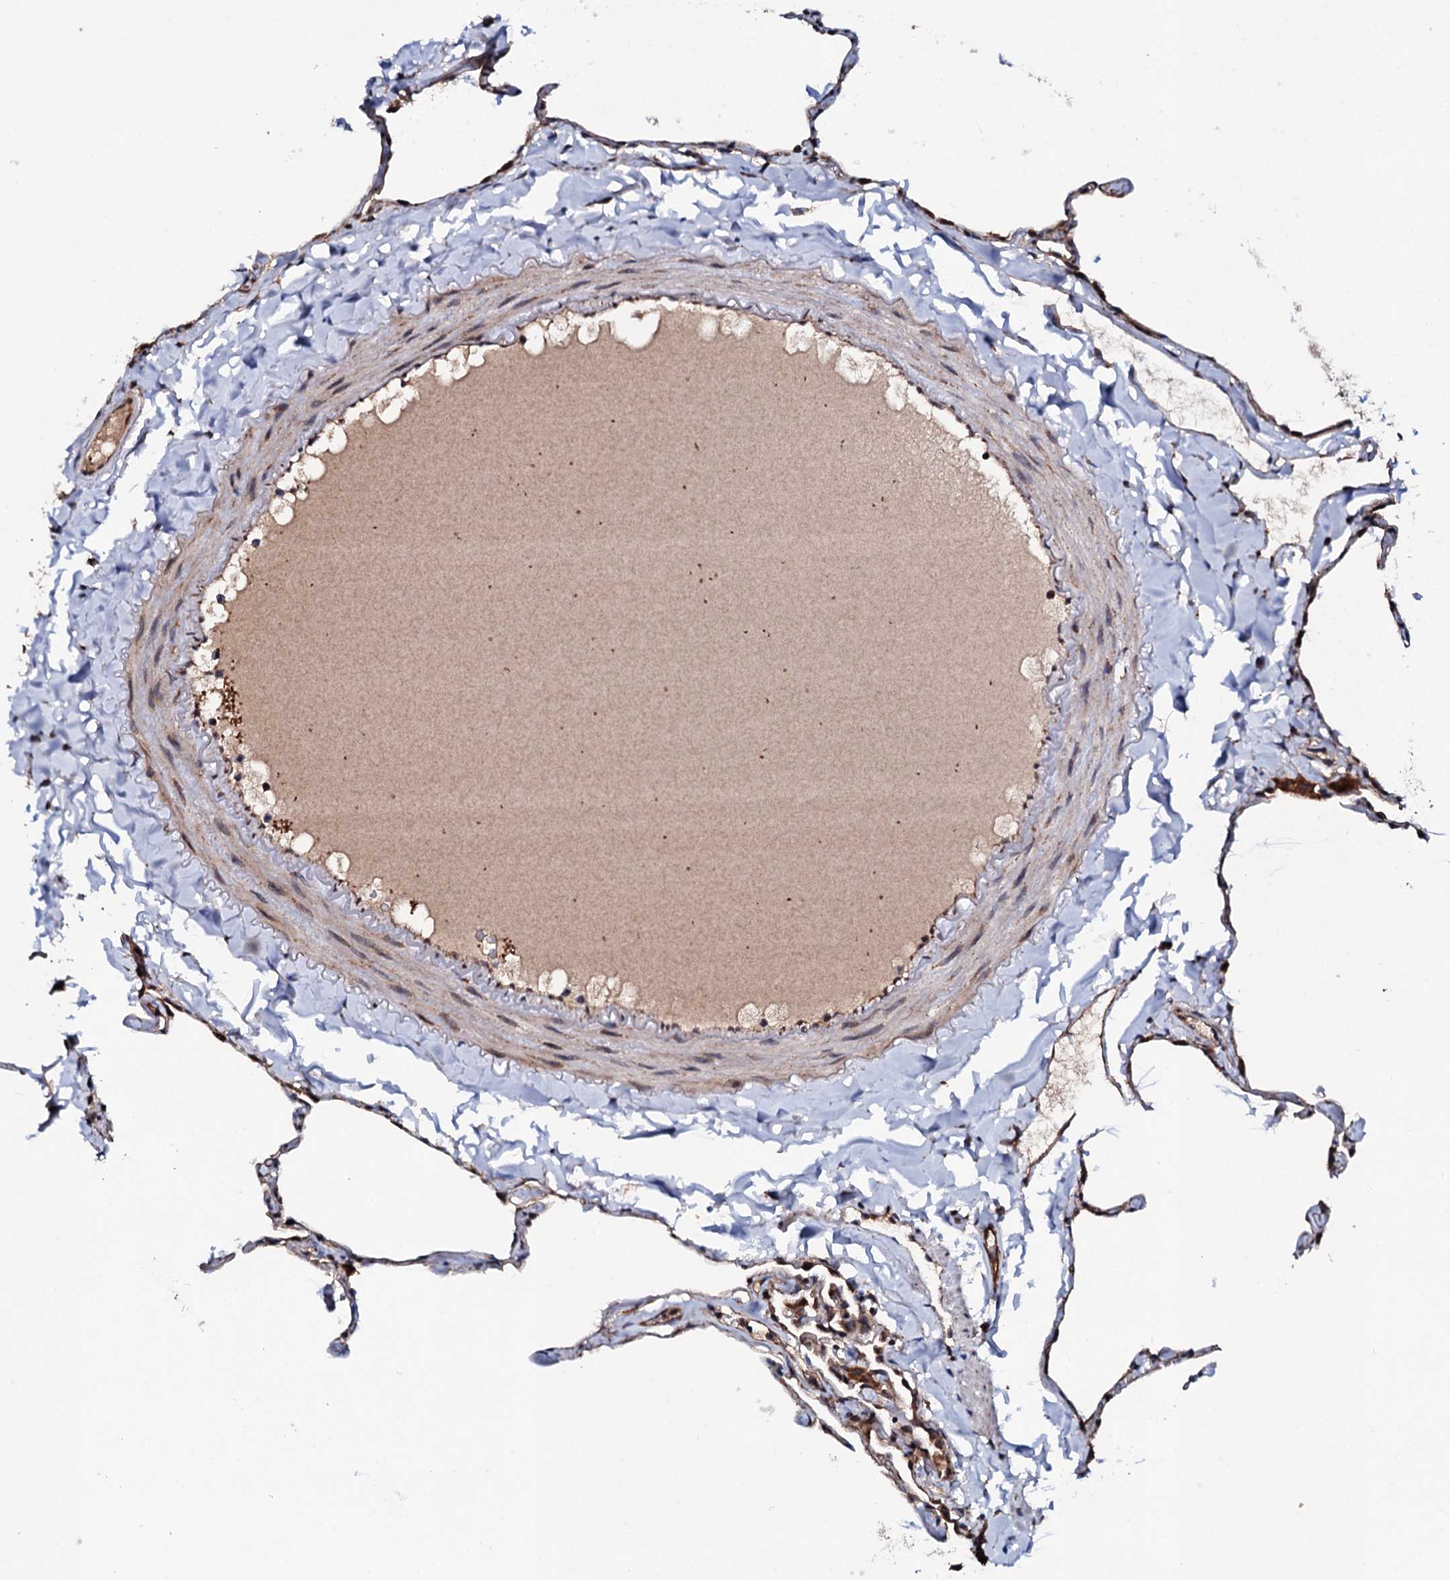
{"staining": {"intensity": "moderate", "quantity": "<25%", "location": "cytoplasmic/membranous"}, "tissue": "lung", "cell_type": "Alveolar cells", "image_type": "normal", "snomed": [{"axis": "morphology", "description": "Normal tissue, NOS"}, {"axis": "topography", "description": "Lung"}], "caption": "Immunohistochemical staining of benign lung demonstrates moderate cytoplasmic/membranous protein staining in about <25% of alveolar cells.", "gene": "MTIF3", "patient": {"sex": "male", "age": 65}}